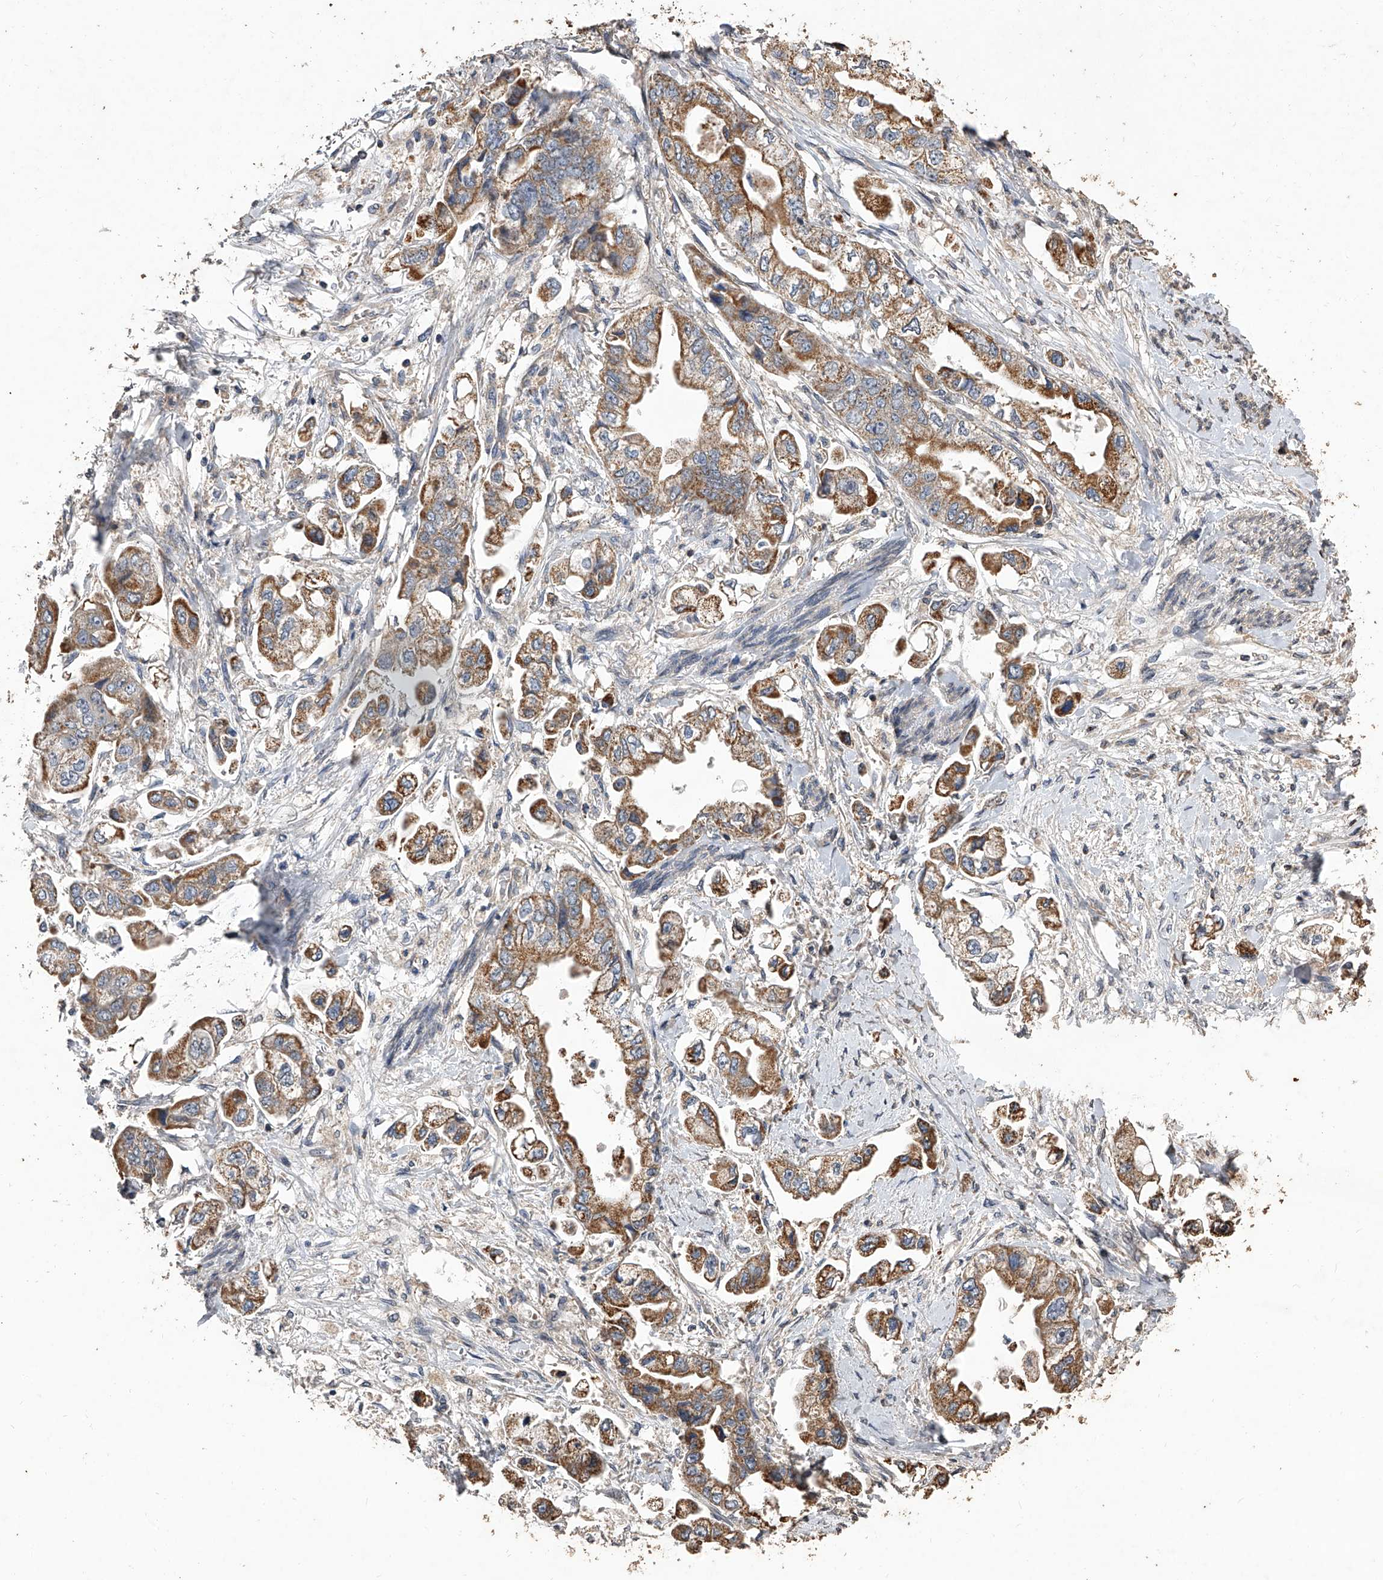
{"staining": {"intensity": "moderate", "quantity": ">75%", "location": "cytoplasmic/membranous"}, "tissue": "stomach cancer", "cell_type": "Tumor cells", "image_type": "cancer", "snomed": [{"axis": "morphology", "description": "Adenocarcinoma, NOS"}, {"axis": "topography", "description": "Stomach"}], "caption": "Stomach cancer (adenocarcinoma) stained with a brown dye demonstrates moderate cytoplasmic/membranous positive staining in approximately >75% of tumor cells.", "gene": "LTV1", "patient": {"sex": "male", "age": 62}}